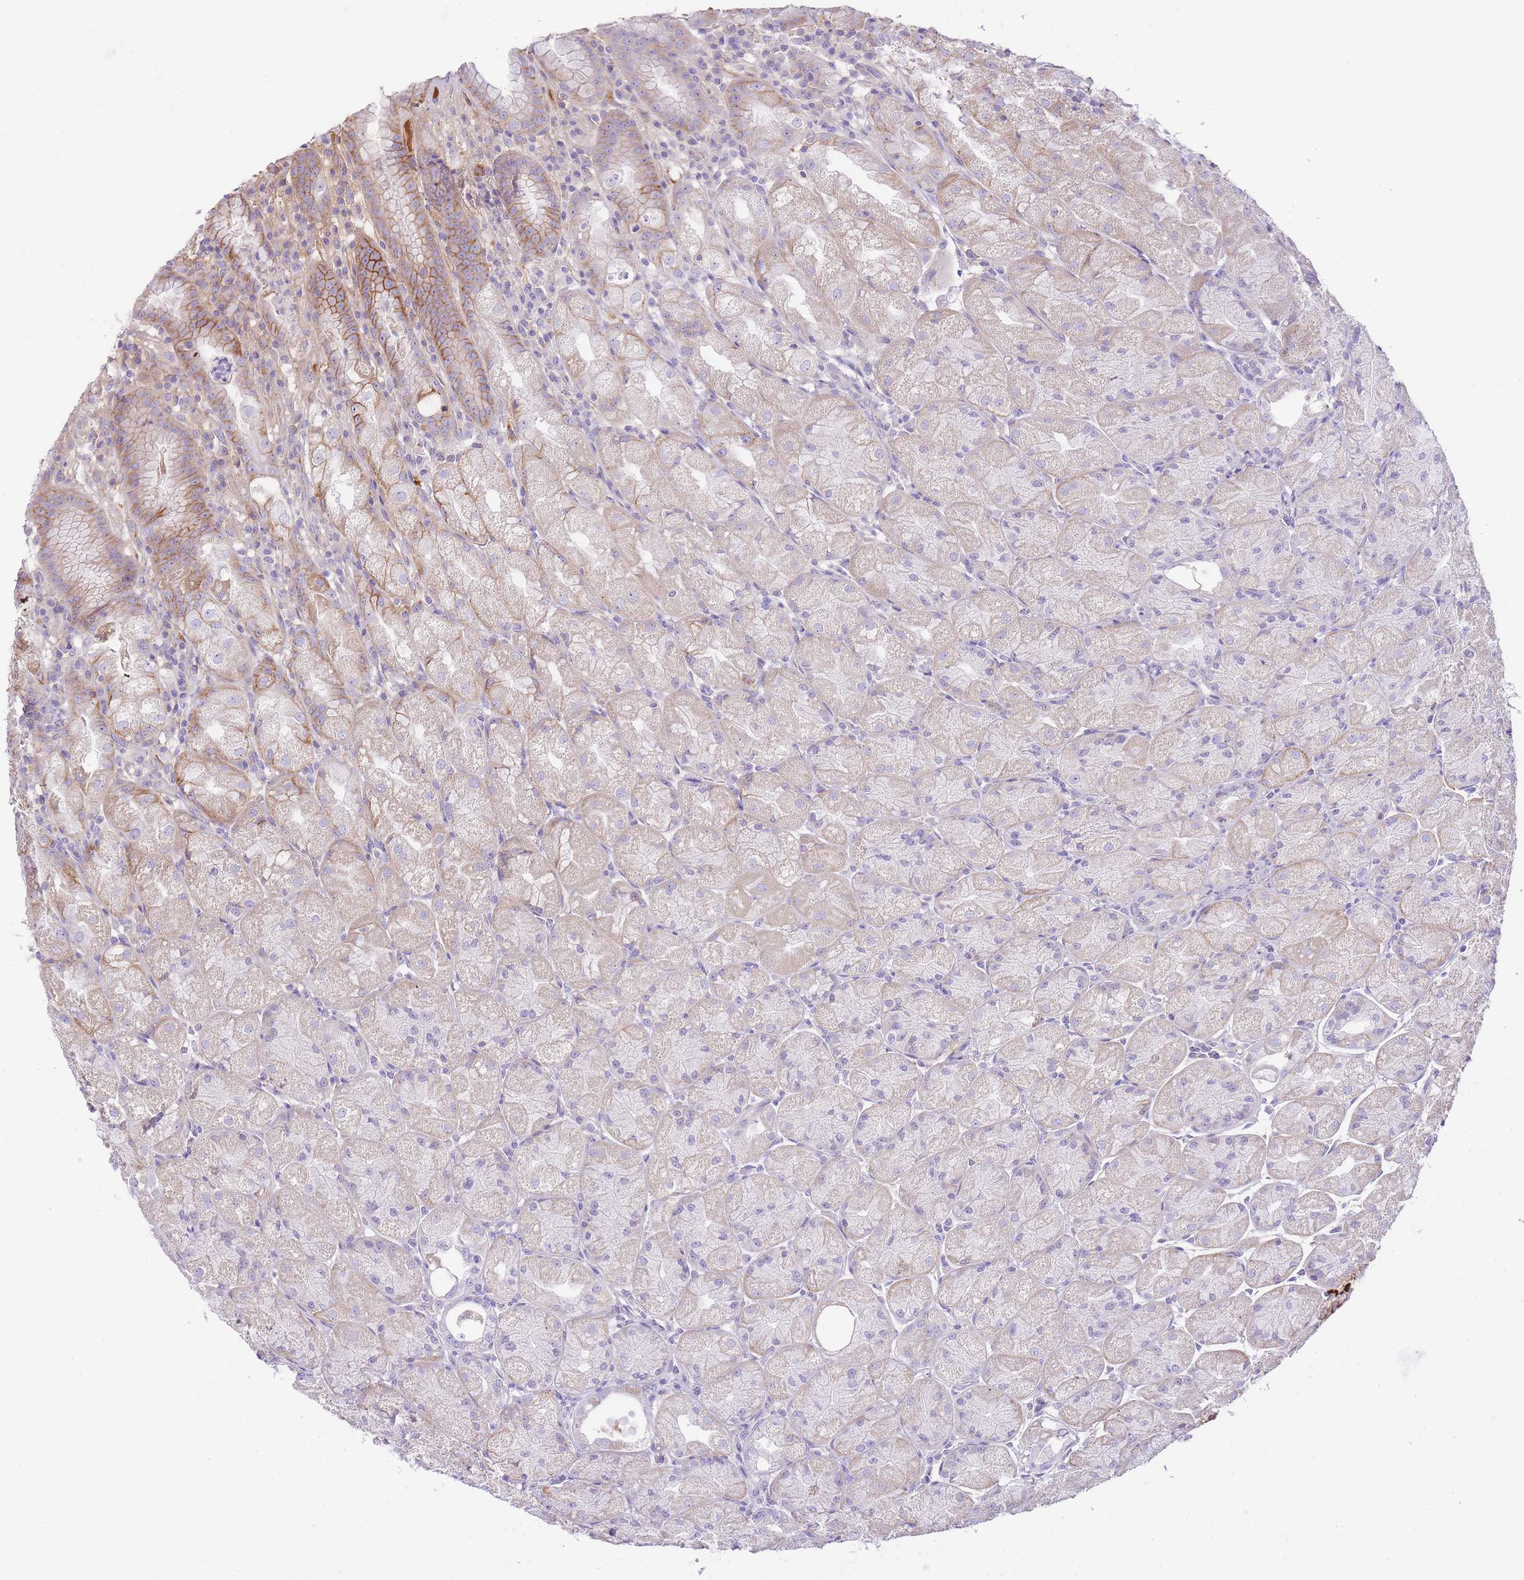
{"staining": {"intensity": "moderate", "quantity": "<25%", "location": "cytoplasmic/membranous"}, "tissue": "stomach", "cell_type": "Glandular cells", "image_type": "normal", "snomed": [{"axis": "morphology", "description": "Normal tissue, NOS"}, {"axis": "topography", "description": "Stomach, upper"}], "caption": "DAB immunohistochemical staining of normal stomach demonstrates moderate cytoplasmic/membranous protein staining in approximately <25% of glandular cells. (DAB (3,3'-diaminobenzidine) = brown stain, brightfield microscopy at high magnification).", "gene": "HRG", "patient": {"sex": "male", "age": 52}}